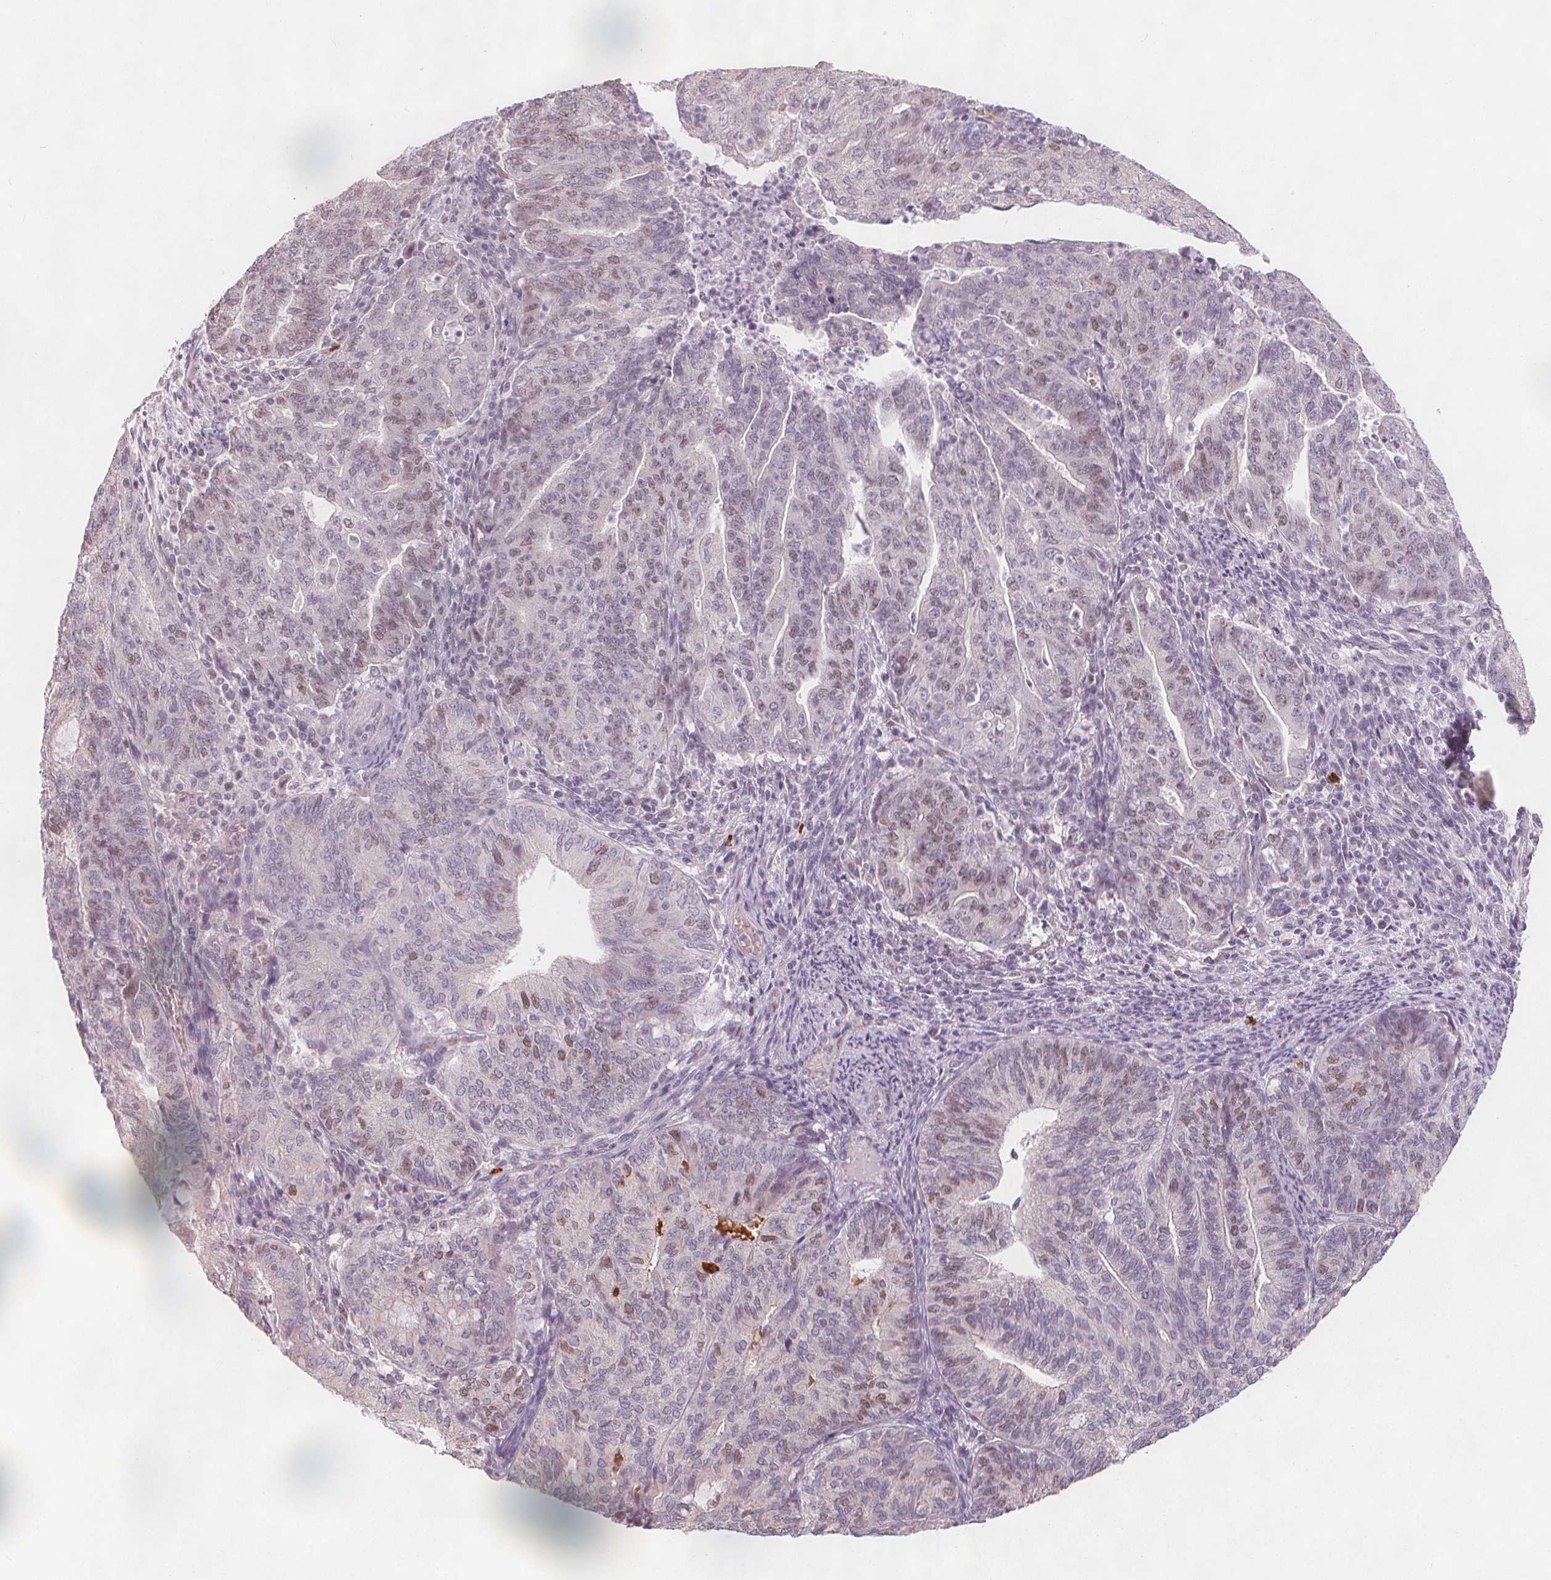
{"staining": {"intensity": "weak", "quantity": "<25%", "location": "nuclear"}, "tissue": "endometrial cancer", "cell_type": "Tumor cells", "image_type": "cancer", "snomed": [{"axis": "morphology", "description": "Adenocarcinoma, NOS"}, {"axis": "topography", "description": "Endometrium"}], "caption": "An immunohistochemistry (IHC) micrograph of endometrial adenocarcinoma is shown. There is no staining in tumor cells of endometrial adenocarcinoma.", "gene": "TIPIN", "patient": {"sex": "female", "age": 82}}